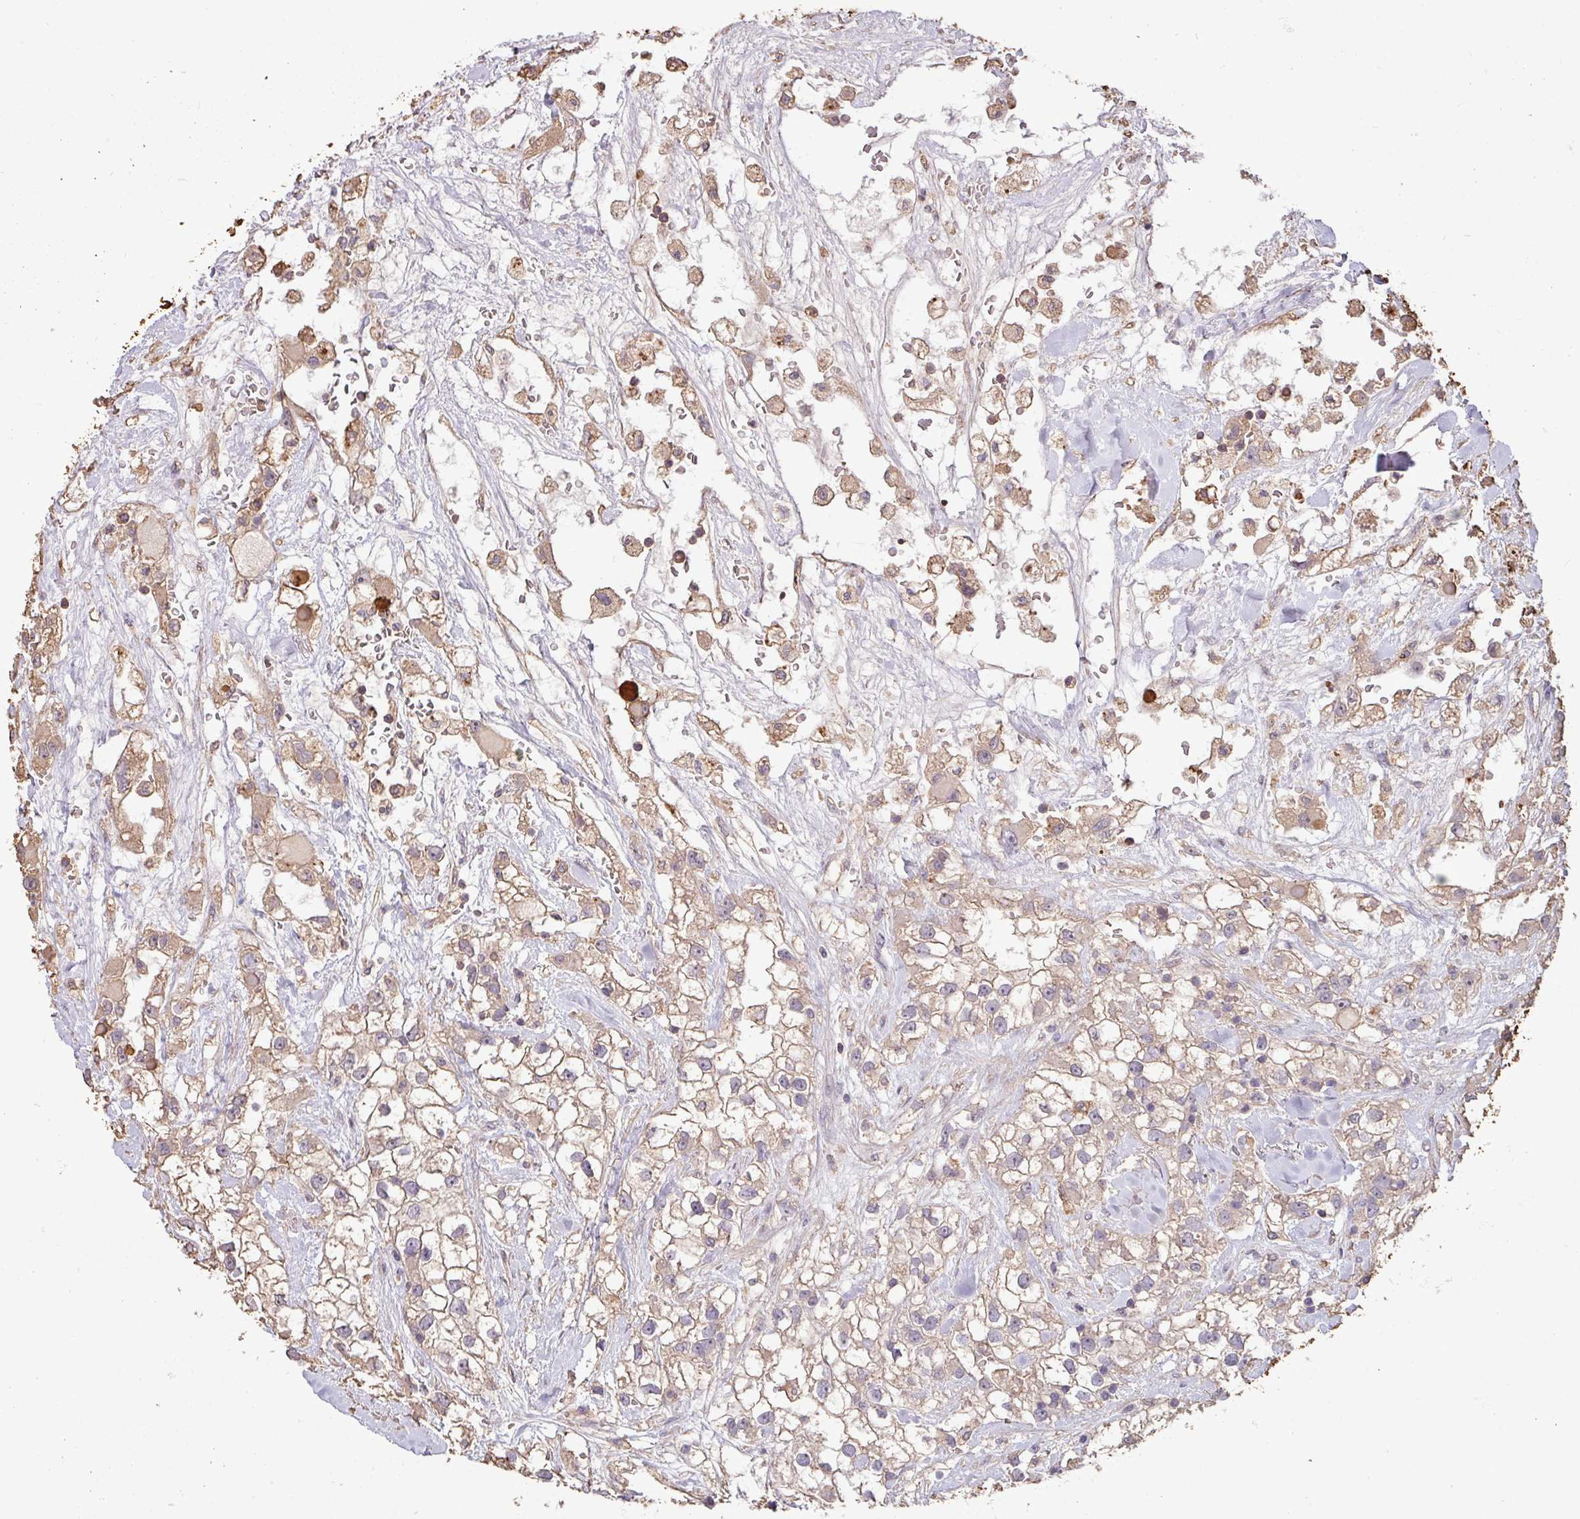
{"staining": {"intensity": "weak", "quantity": ">75%", "location": "cytoplasmic/membranous"}, "tissue": "renal cancer", "cell_type": "Tumor cells", "image_type": "cancer", "snomed": [{"axis": "morphology", "description": "Adenocarcinoma, NOS"}, {"axis": "topography", "description": "Kidney"}], "caption": "Immunohistochemical staining of human renal cancer (adenocarcinoma) shows low levels of weak cytoplasmic/membranous staining in about >75% of tumor cells.", "gene": "CAMK2B", "patient": {"sex": "male", "age": 59}}